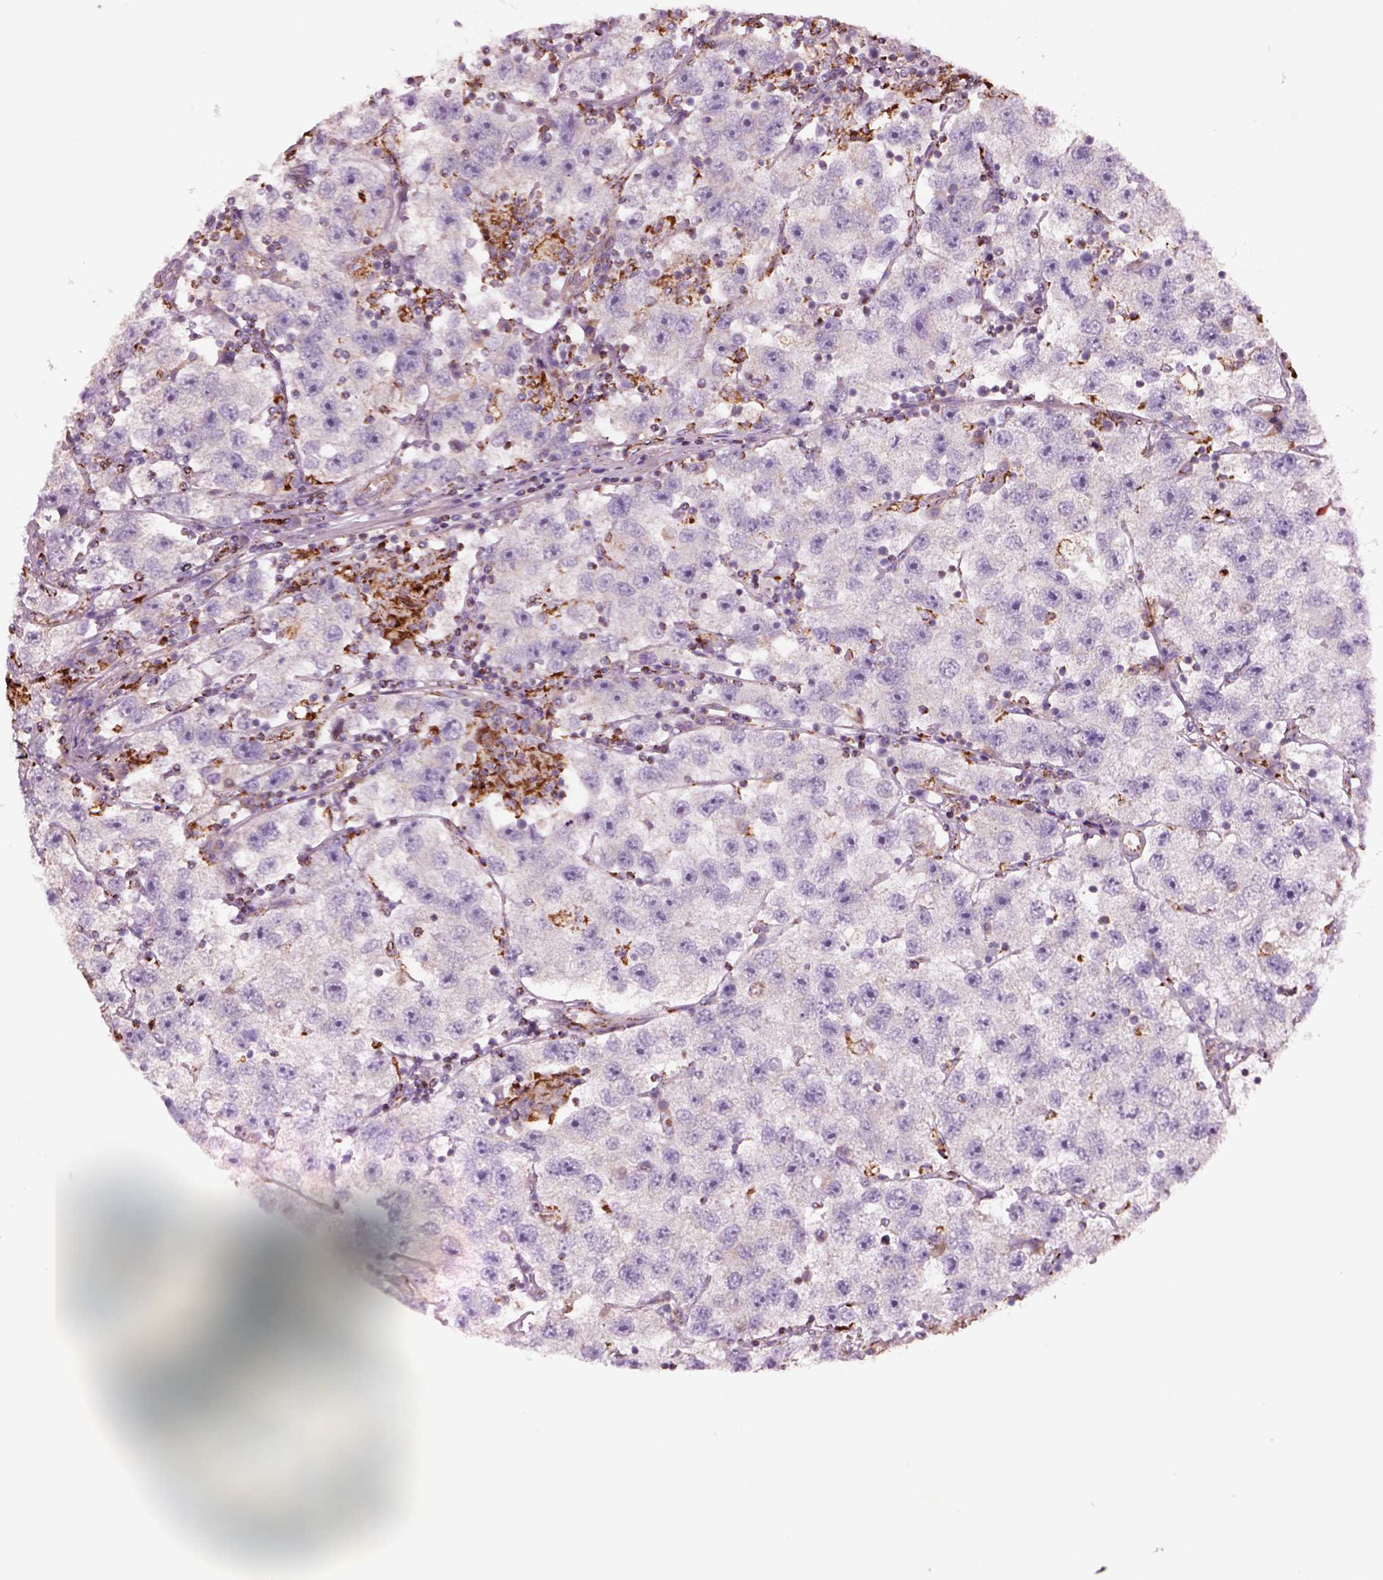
{"staining": {"intensity": "negative", "quantity": "none", "location": "none"}, "tissue": "testis cancer", "cell_type": "Tumor cells", "image_type": "cancer", "snomed": [{"axis": "morphology", "description": "Seminoma, NOS"}, {"axis": "topography", "description": "Testis"}], "caption": "Immunohistochemical staining of seminoma (testis) demonstrates no significant staining in tumor cells.", "gene": "SLC25A24", "patient": {"sex": "male", "age": 26}}